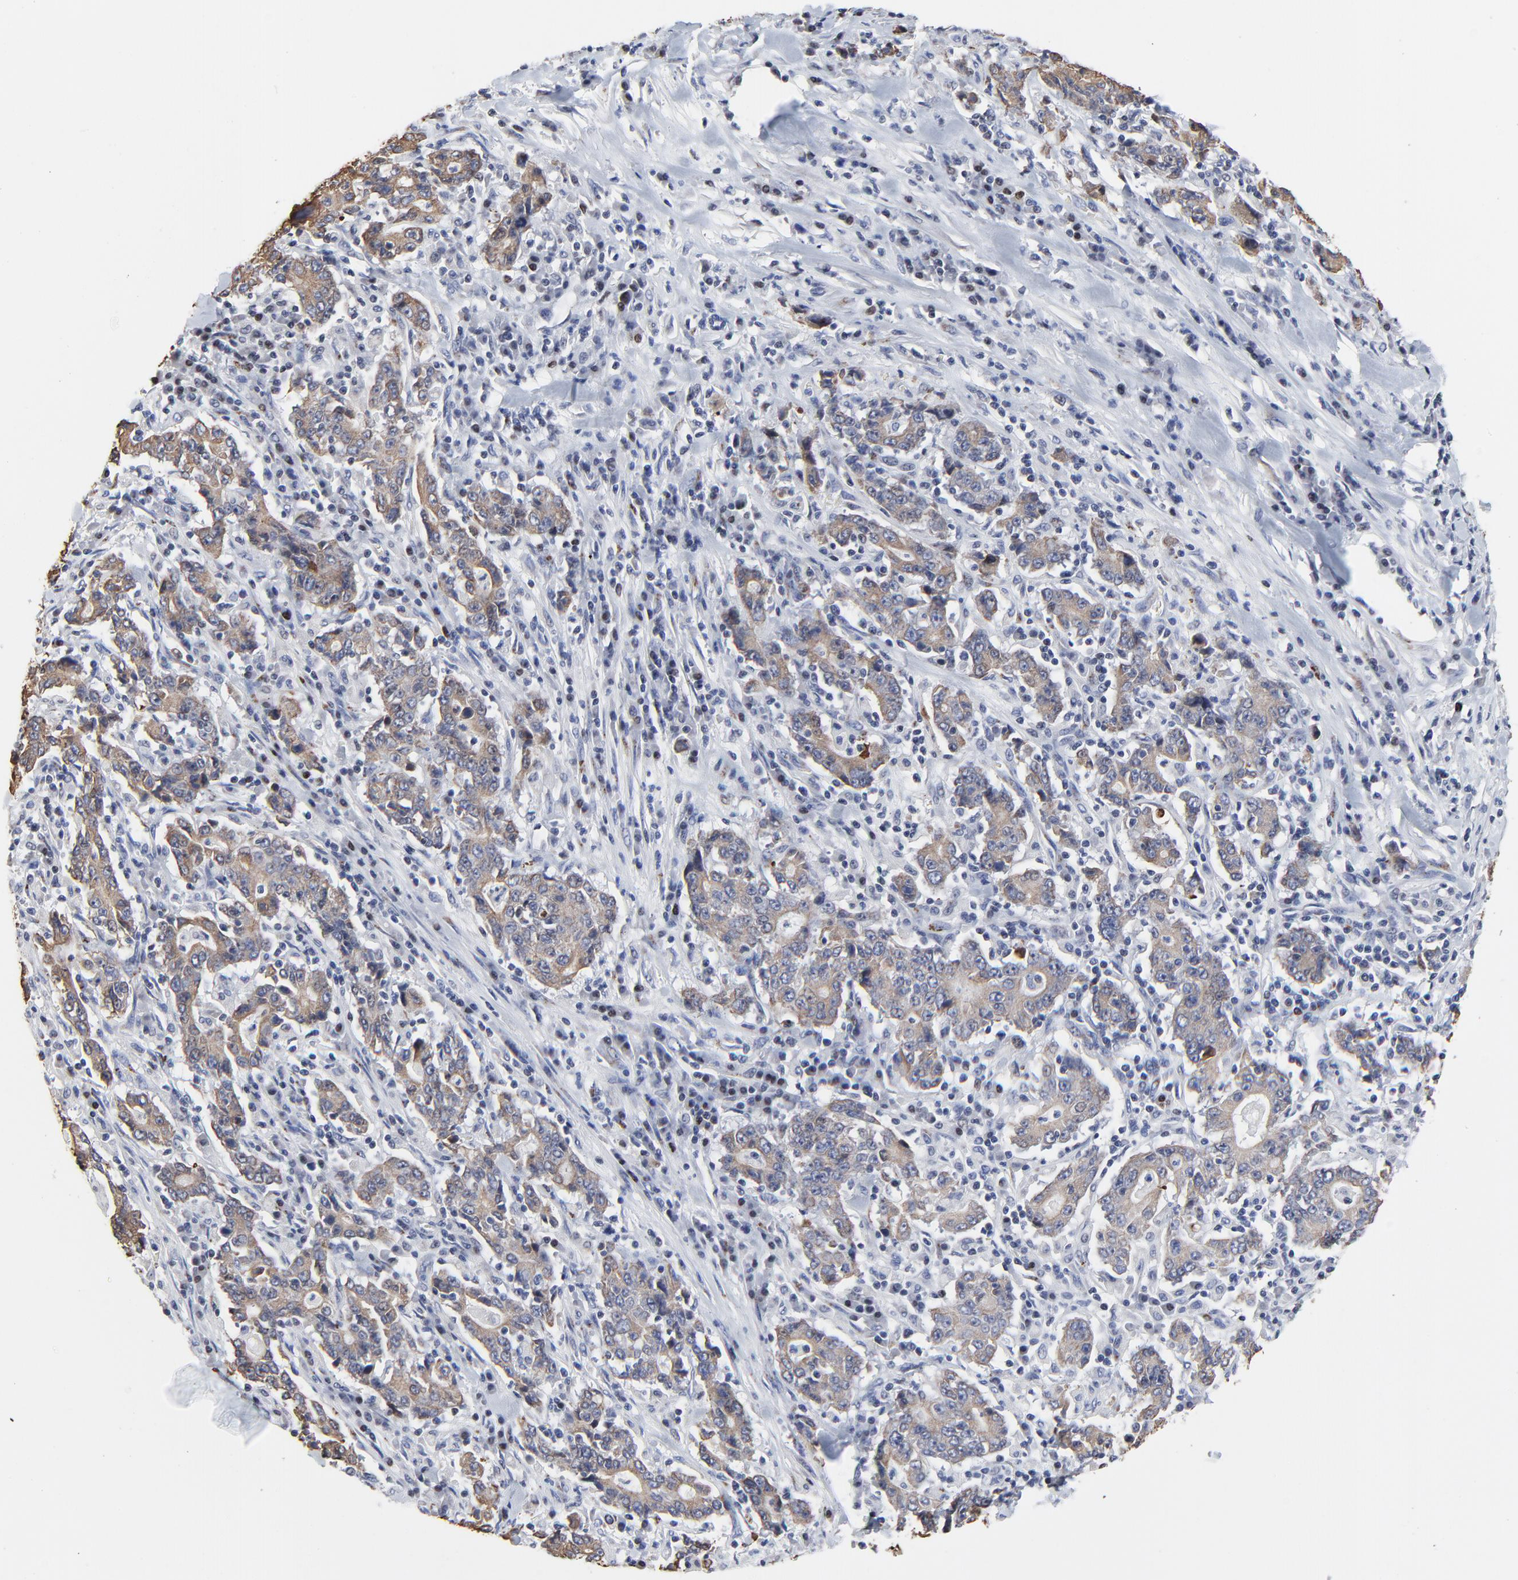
{"staining": {"intensity": "weak", "quantity": ">75%", "location": "cytoplasmic/membranous"}, "tissue": "stomach cancer", "cell_type": "Tumor cells", "image_type": "cancer", "snomed": [{"axis": "morphology", "description": "Normal tissue, NOS"}, {"axis": "morphology", "description": "Adenocarcinoma, NOS"}, {"axis": "topography", "description": "Stomach, upper"}, {"axis": "topography", "description": "Stomach"}], "caption": "Tumor cells reveal low levels of weak cytoplasmic/membranous staining in approximately >75% of cells in stomach adenocarcinoma. The staining was performed using DAB to visualize the protein expression in brown, while the nuclei were stained in blue with hematoxylin (Magnification: 20x).", "gene": "LNX1", "patient": {"sex": "male", "age": 59}}